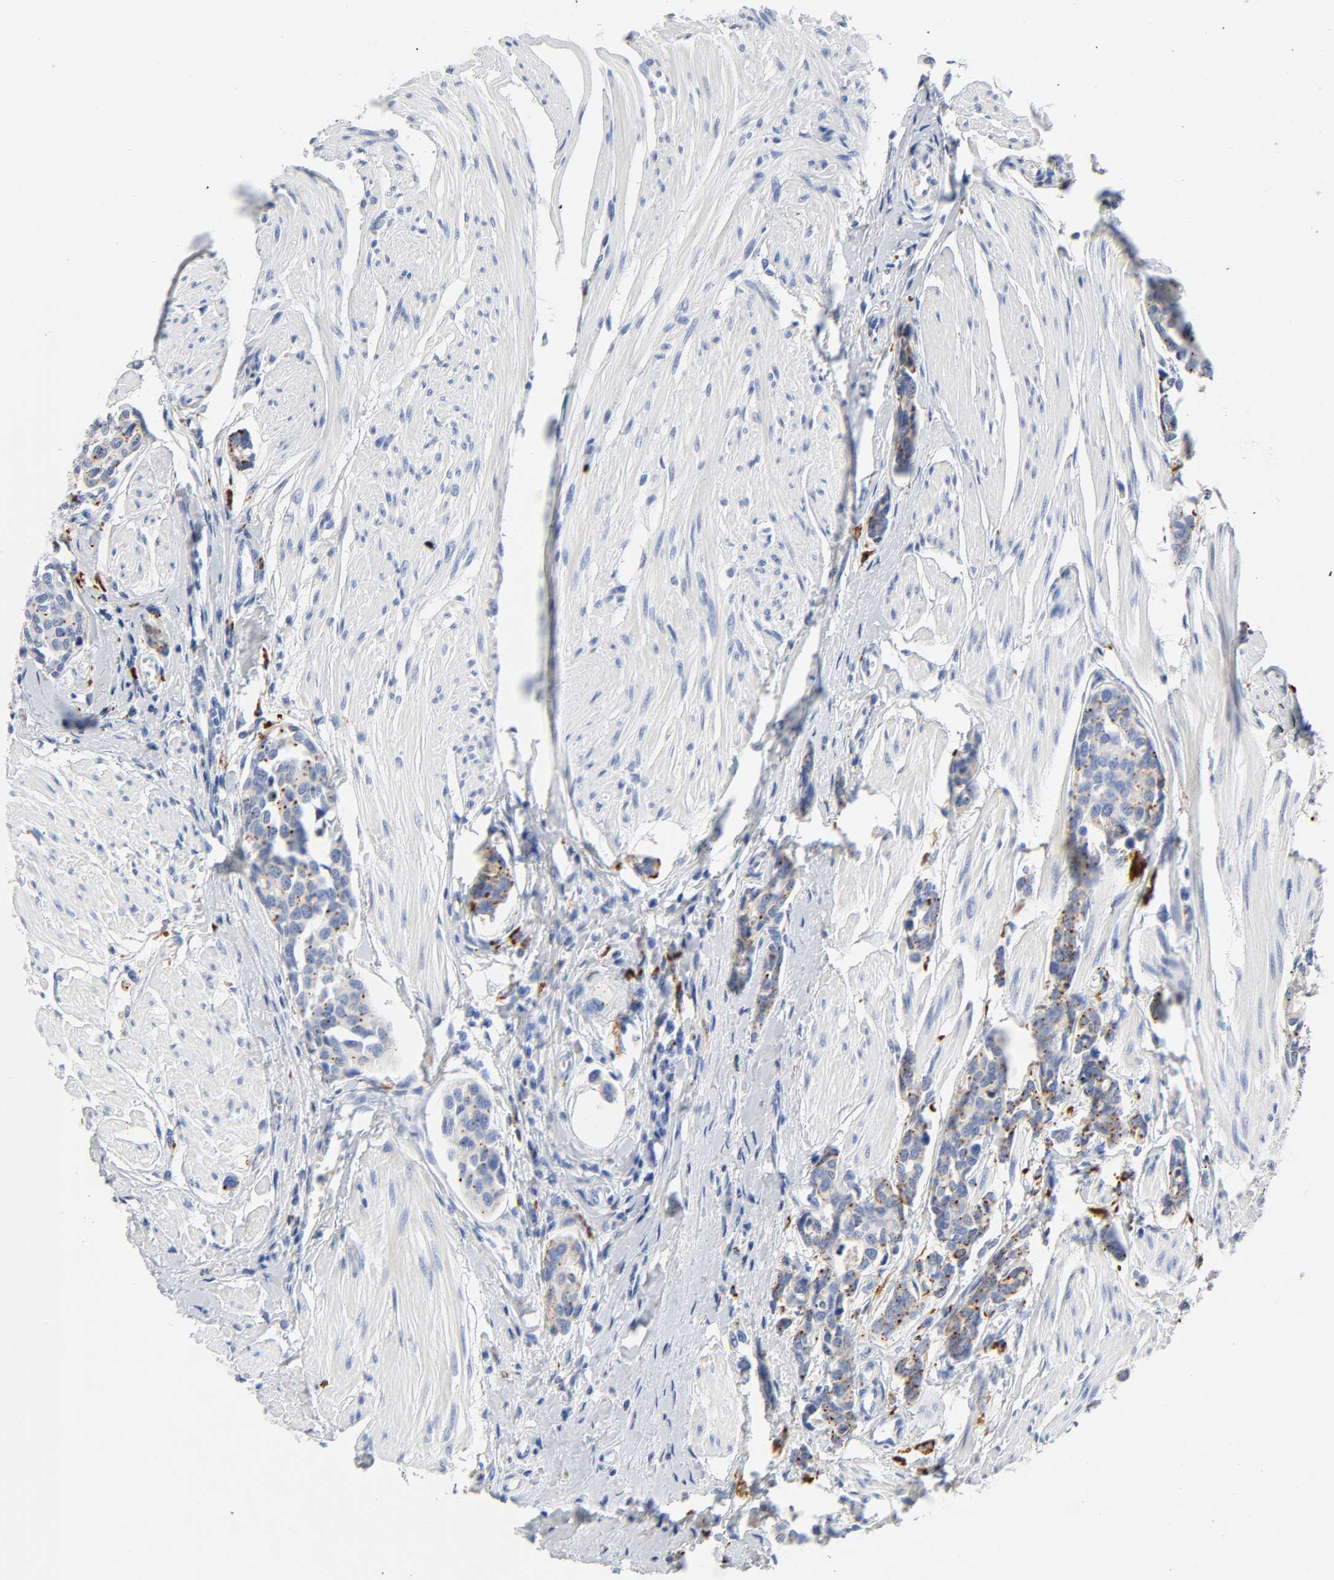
{"staining": {"intensity": "weak", "quantity": "<25%", "location": "cytoplasmic/membranous"}, "tissue": "urothelial cancer", "cell_type": "Tumor cells", "image_type": "cancer", "snomed": [{"axis": "morphology", "description": "Urothelial carcinoma, High grade"}, {"axis": "topography", "description": "Urinary bladder"}], "caption": "Protein analysis of urothelial cancer displays no significant expression in tumor cells.", "gene": "PLP1", "patient": {"sex": "male", "age": 78}}